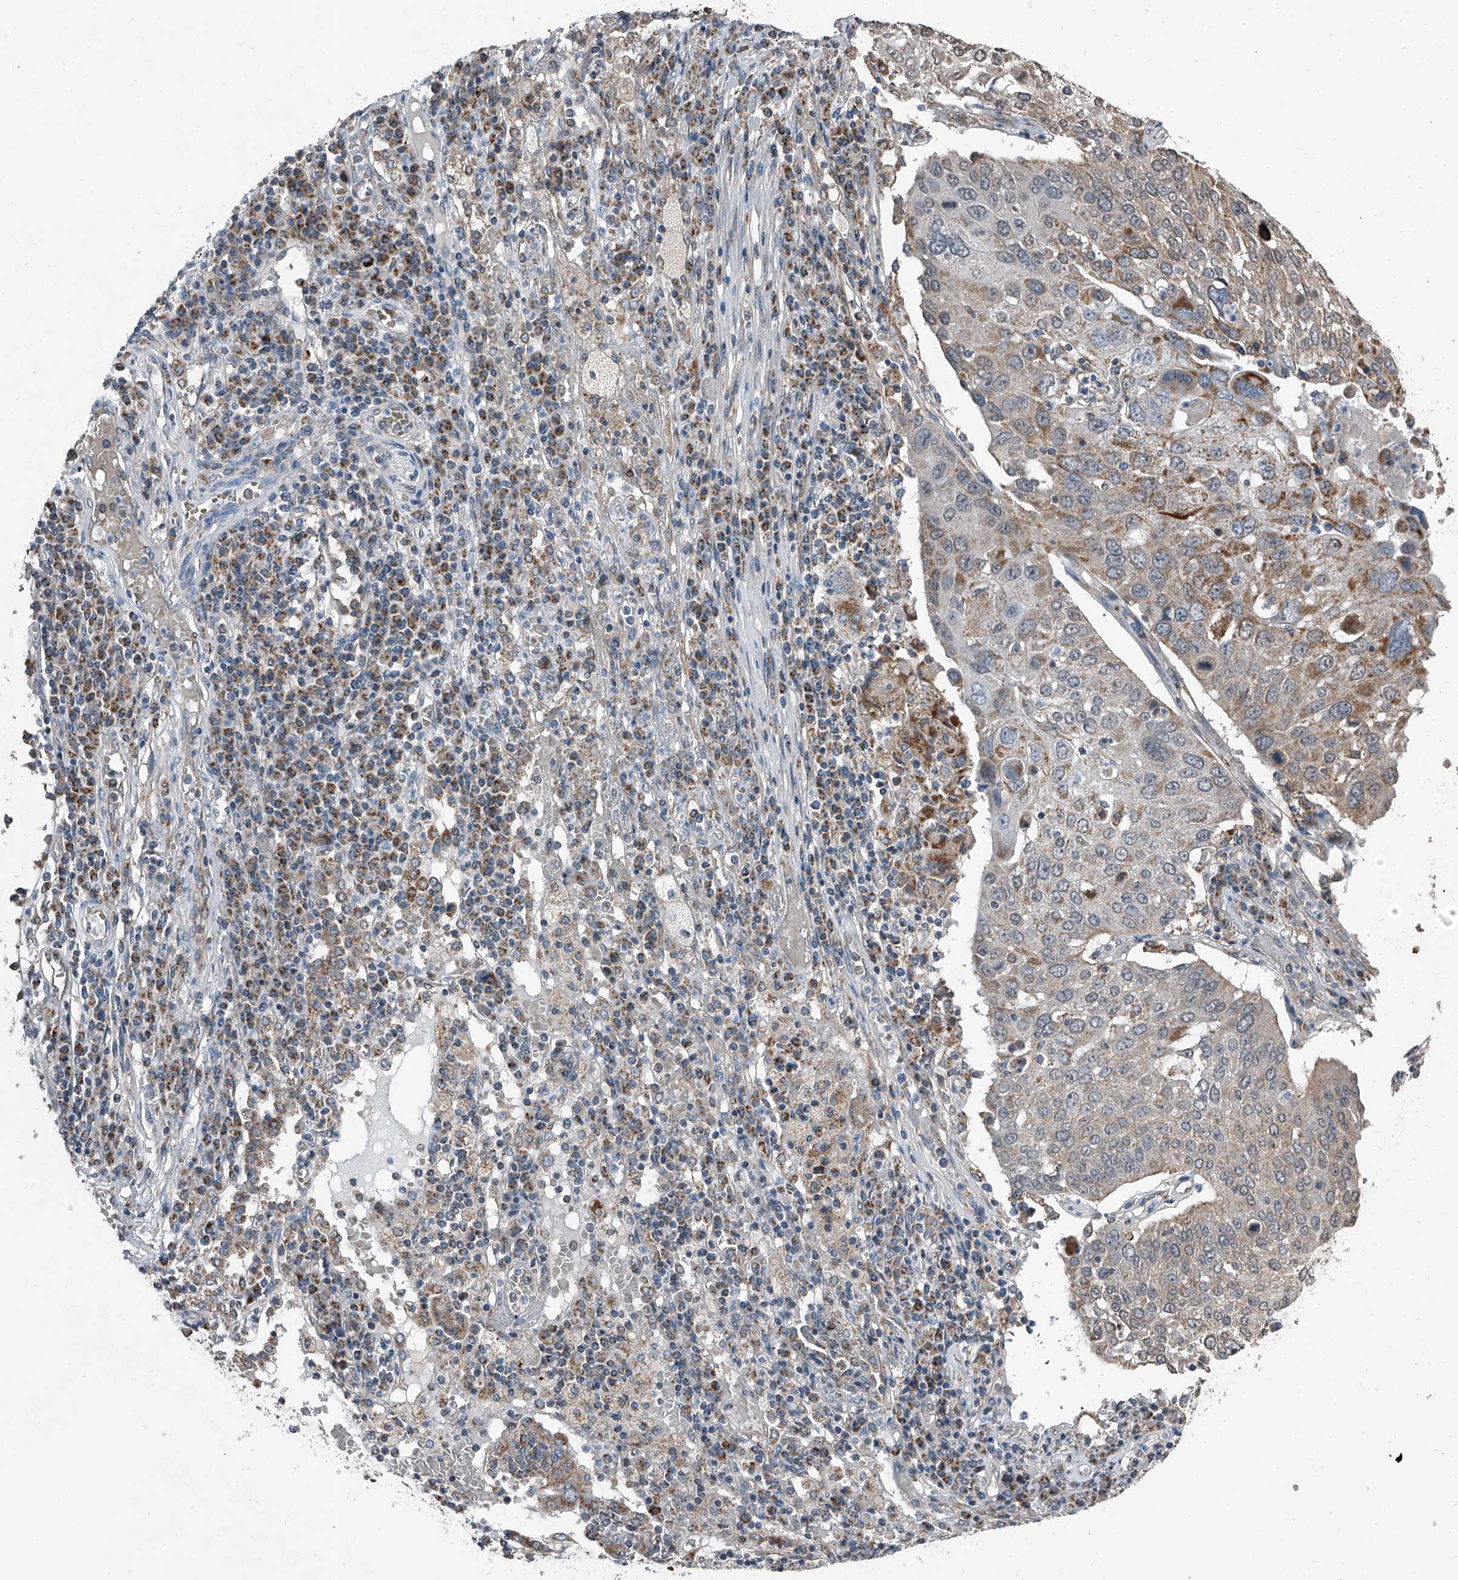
{"staining": {"intensity": "moderate", "quantity": "<25%", "location": "cytoplasmic/membranous"}, "tissue": "lung cancer", "cell_type": "Tumor cells", "image_type": "cancer", "snomed": [{"axis": "morphology", "description": "Squamous cell carcinoma, NOS"}, {"axis": "topography", "description": "Lung"}], "caption": "Squamous cell carcinoma (lung) tissue reveals moderate cytoplasmic/membranous staining in approximately <25% of tumor cells, visualized by immunohistochemistry.", "gene": "CHRNA7", "patient": {"sex": "male", "age": 65}}